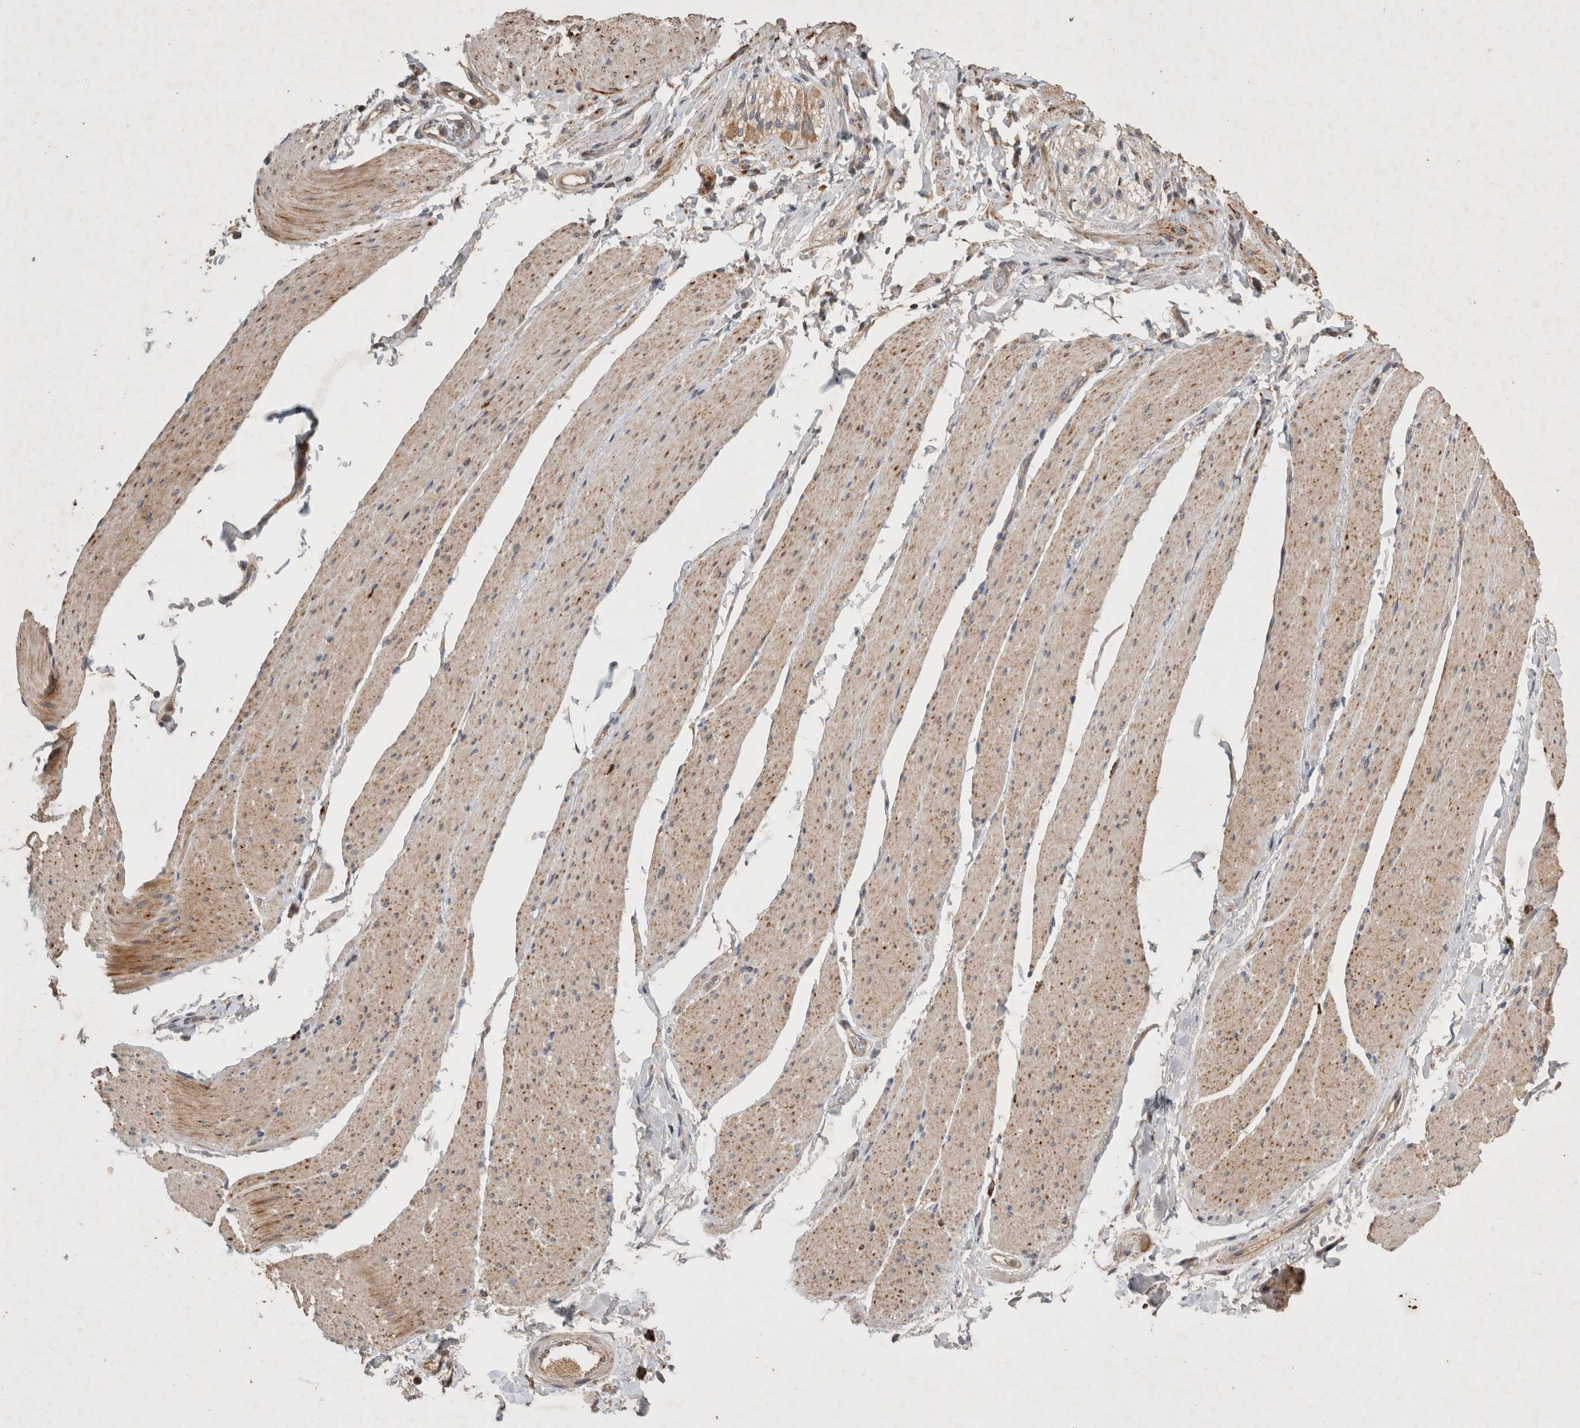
{"staining": {"intensity": "moderate", "quantity": ">75%", "location": "cytoplasmic/membranous"}, "tissue": "smooth muscle", "cell_type": "Smooth muscle cells", "image_type": "normal", "snomed": [{"axis": "morphology", "description": "Normal tissue, NOS"}, {"axis": "topography", "description": "Smooth muscle"}, {"axis": "topography", "description": "Small intestine"}], "caption": "Brown immunohistochemical staining in normal smooth muscle demonstrates moderate cytoplasmic/membranous positivity in approximately >75% of smooth muscle cells. Immunohistochemistry stains the protein of interest in brown and the nuclei are stained blue.", "gene": "SERAC1", "patient": {"sex": "female", "age": 84}}